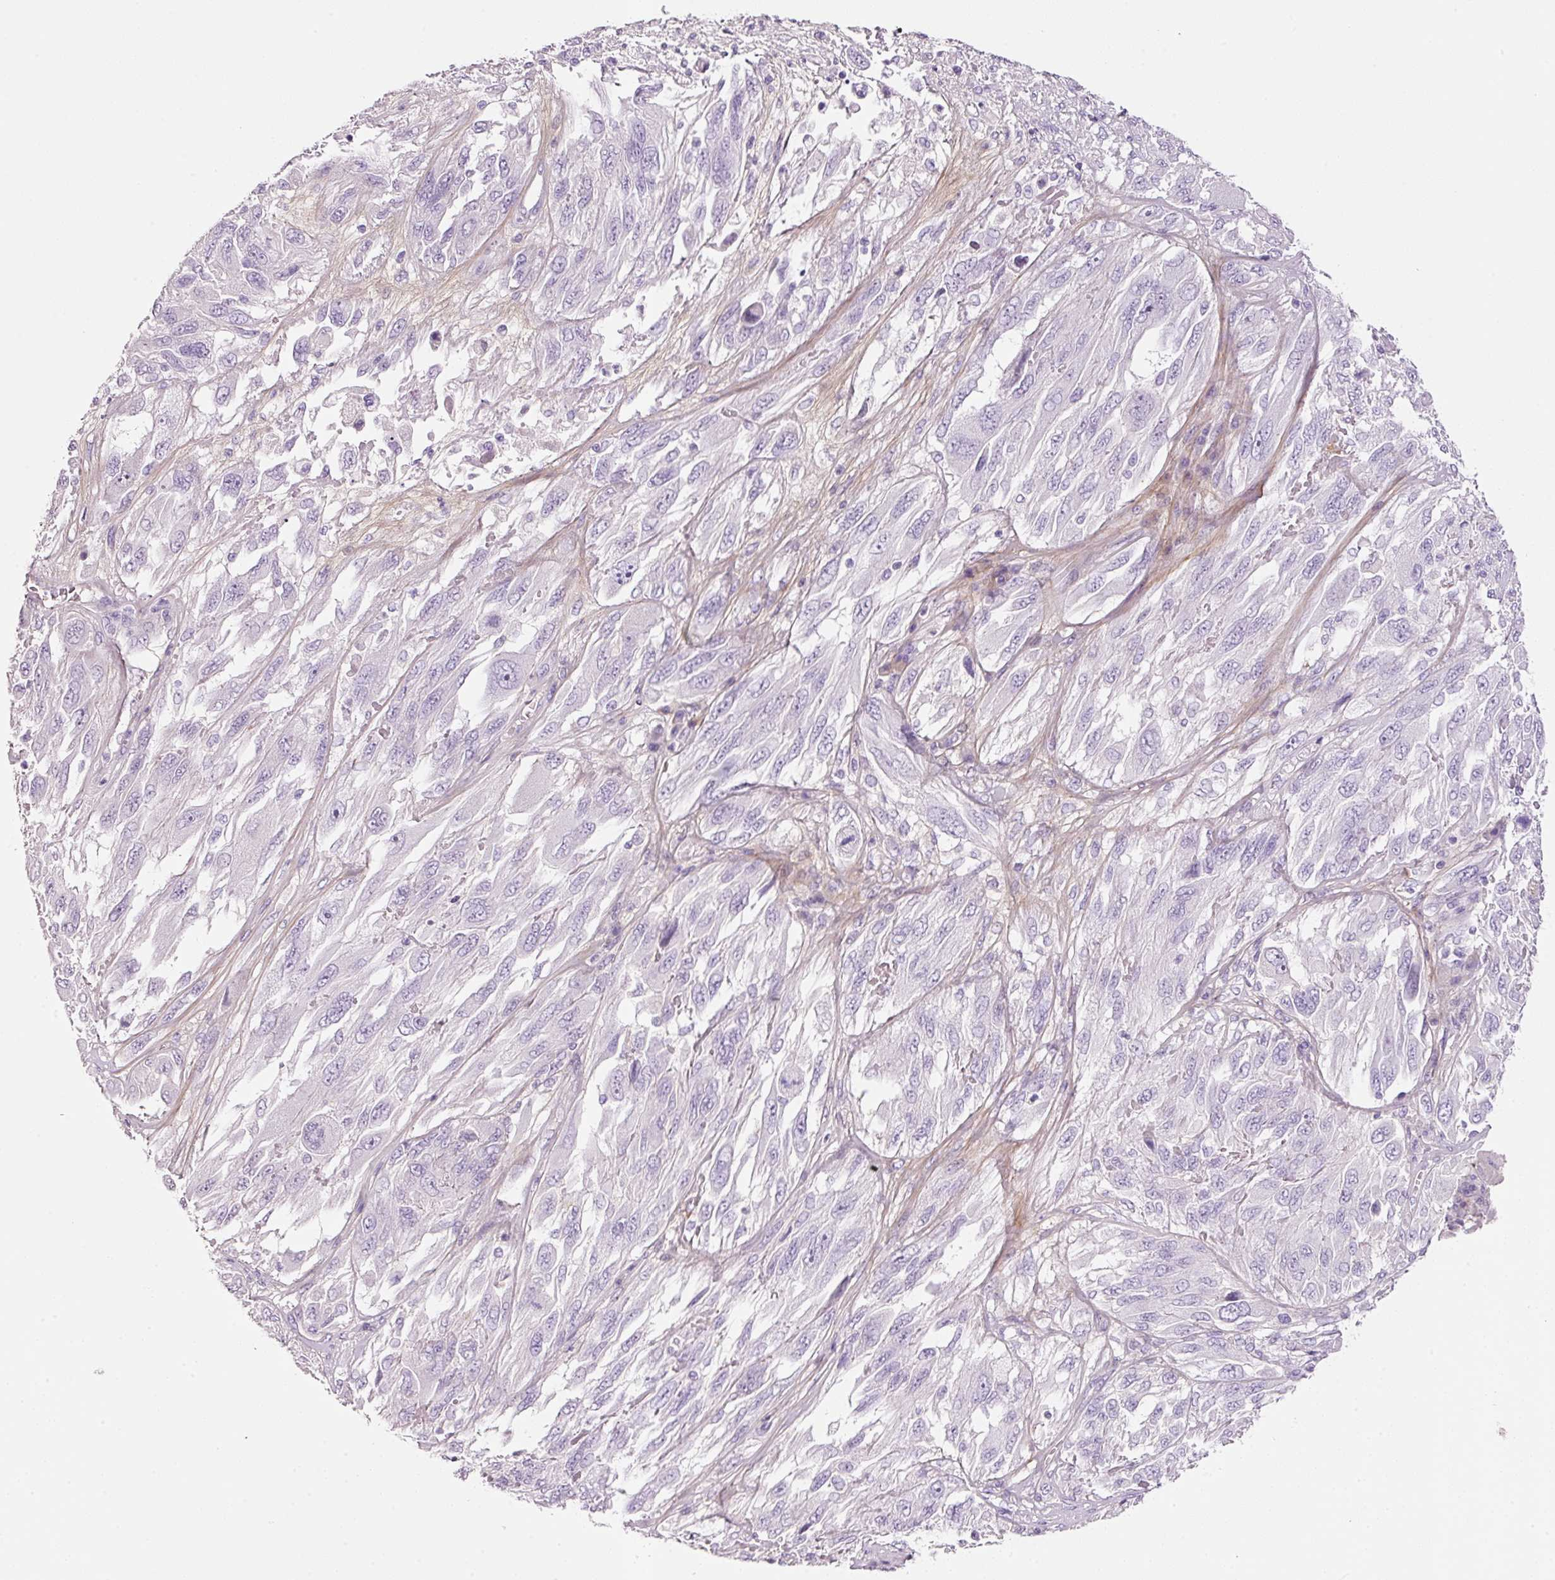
{"staining": {"intensity": "negative", "quantity": "none", "location": "none"}, "tissue": "melanoma", "cell_type": "Tumor cells", "image_type": "cancer", "snomed": [{"axis": "morphology", "description": "Malignant melanoma, NOS"}, {"axis": "topography", "description": "Skin"}], "caption": "The image displays no staining of tumor cells in malignant melanoma.", "gene": "SOS2", "patient": {"sex": "female", "age": 91}}